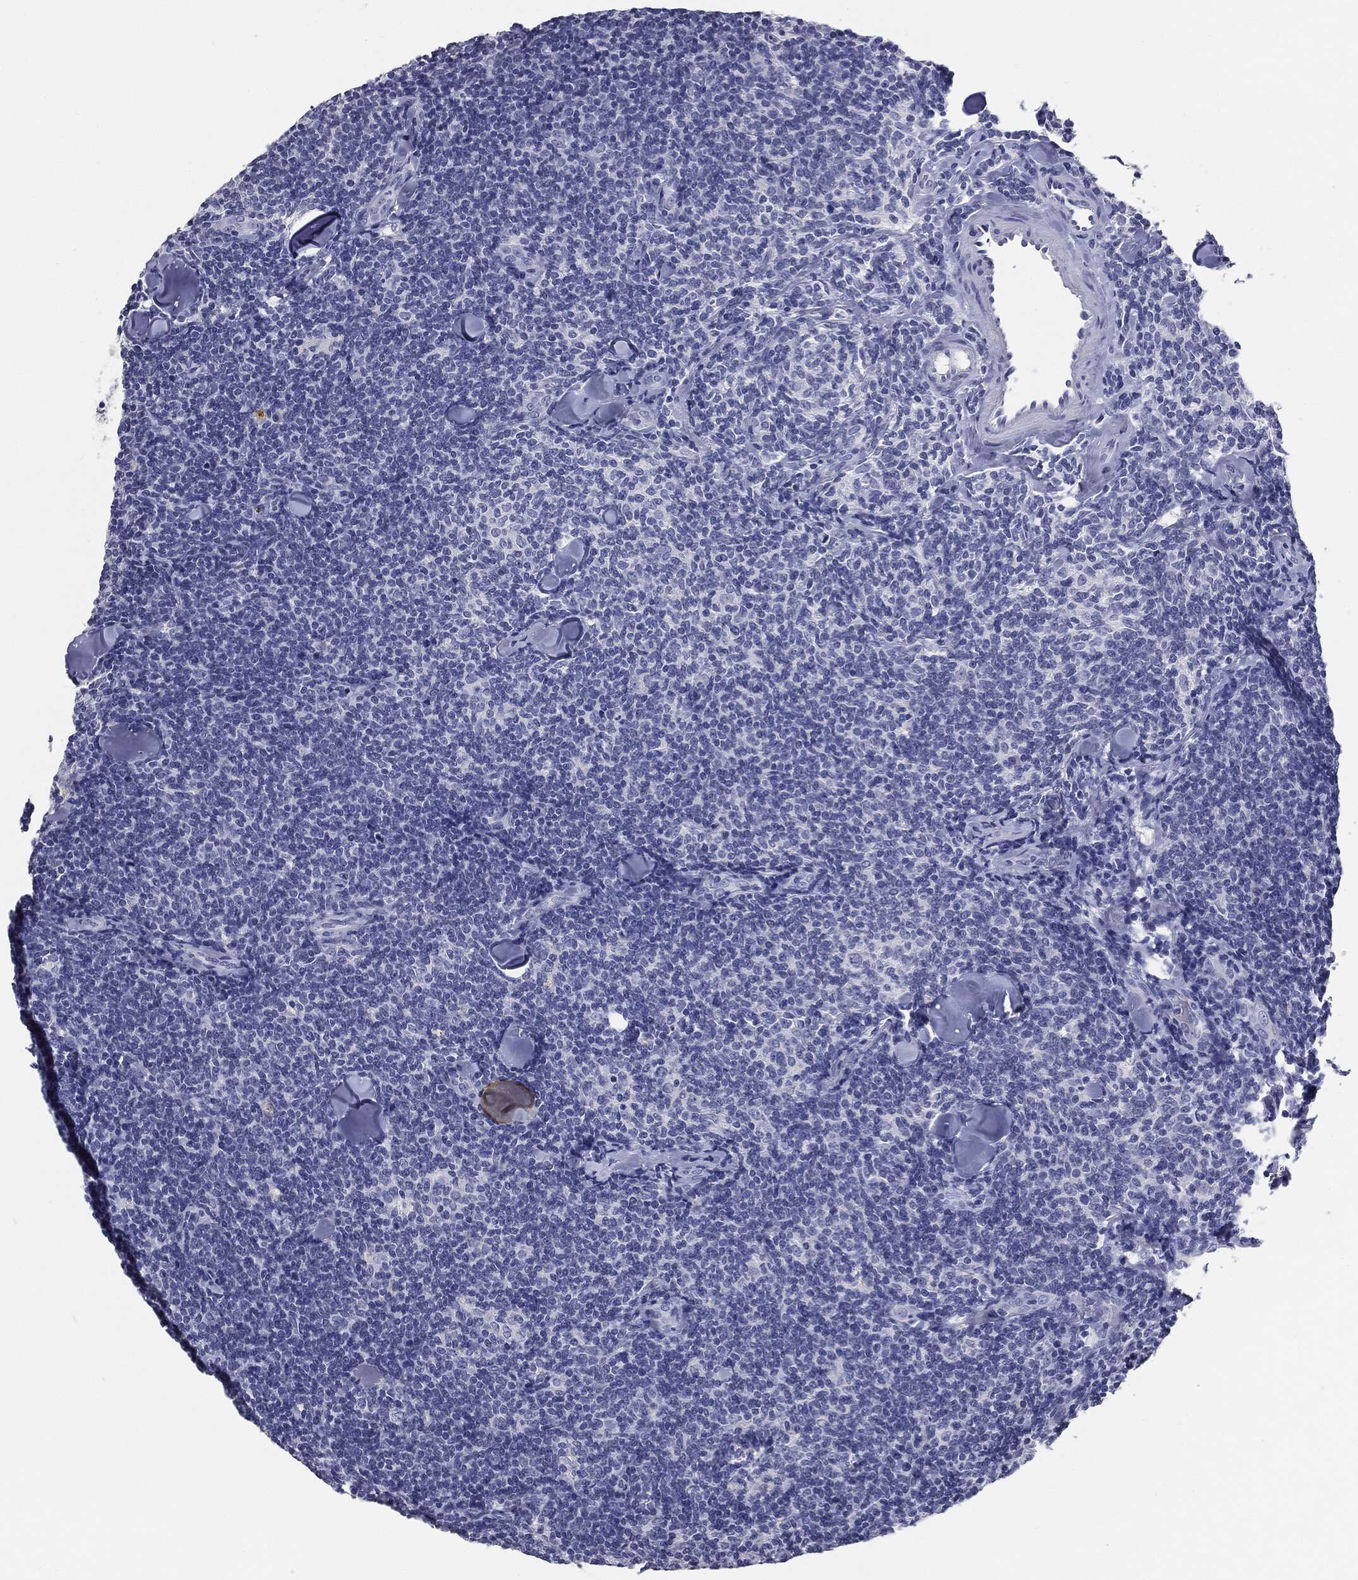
{"staining": {"intensity": "negative", "quantity": "none", "location": "none"}, "tissue": "lymphoma", "cell_type": "Tumor cells", "image_type": "cancer", "snomed": [{"axis": "morphology", "description": "Malignant lymphoma, non-Hodgkin's type, Low grade"}, {"axis": "topography", "description": "Lymph node"}], "caption": "Immunohistochemistry (IHC) of low-grade malignant lymphoma, non-Hodgkin's type demonstrates no expression in tumor cells.", "gene": "AFP", "patient": {"sex": "female", "age": 56}}